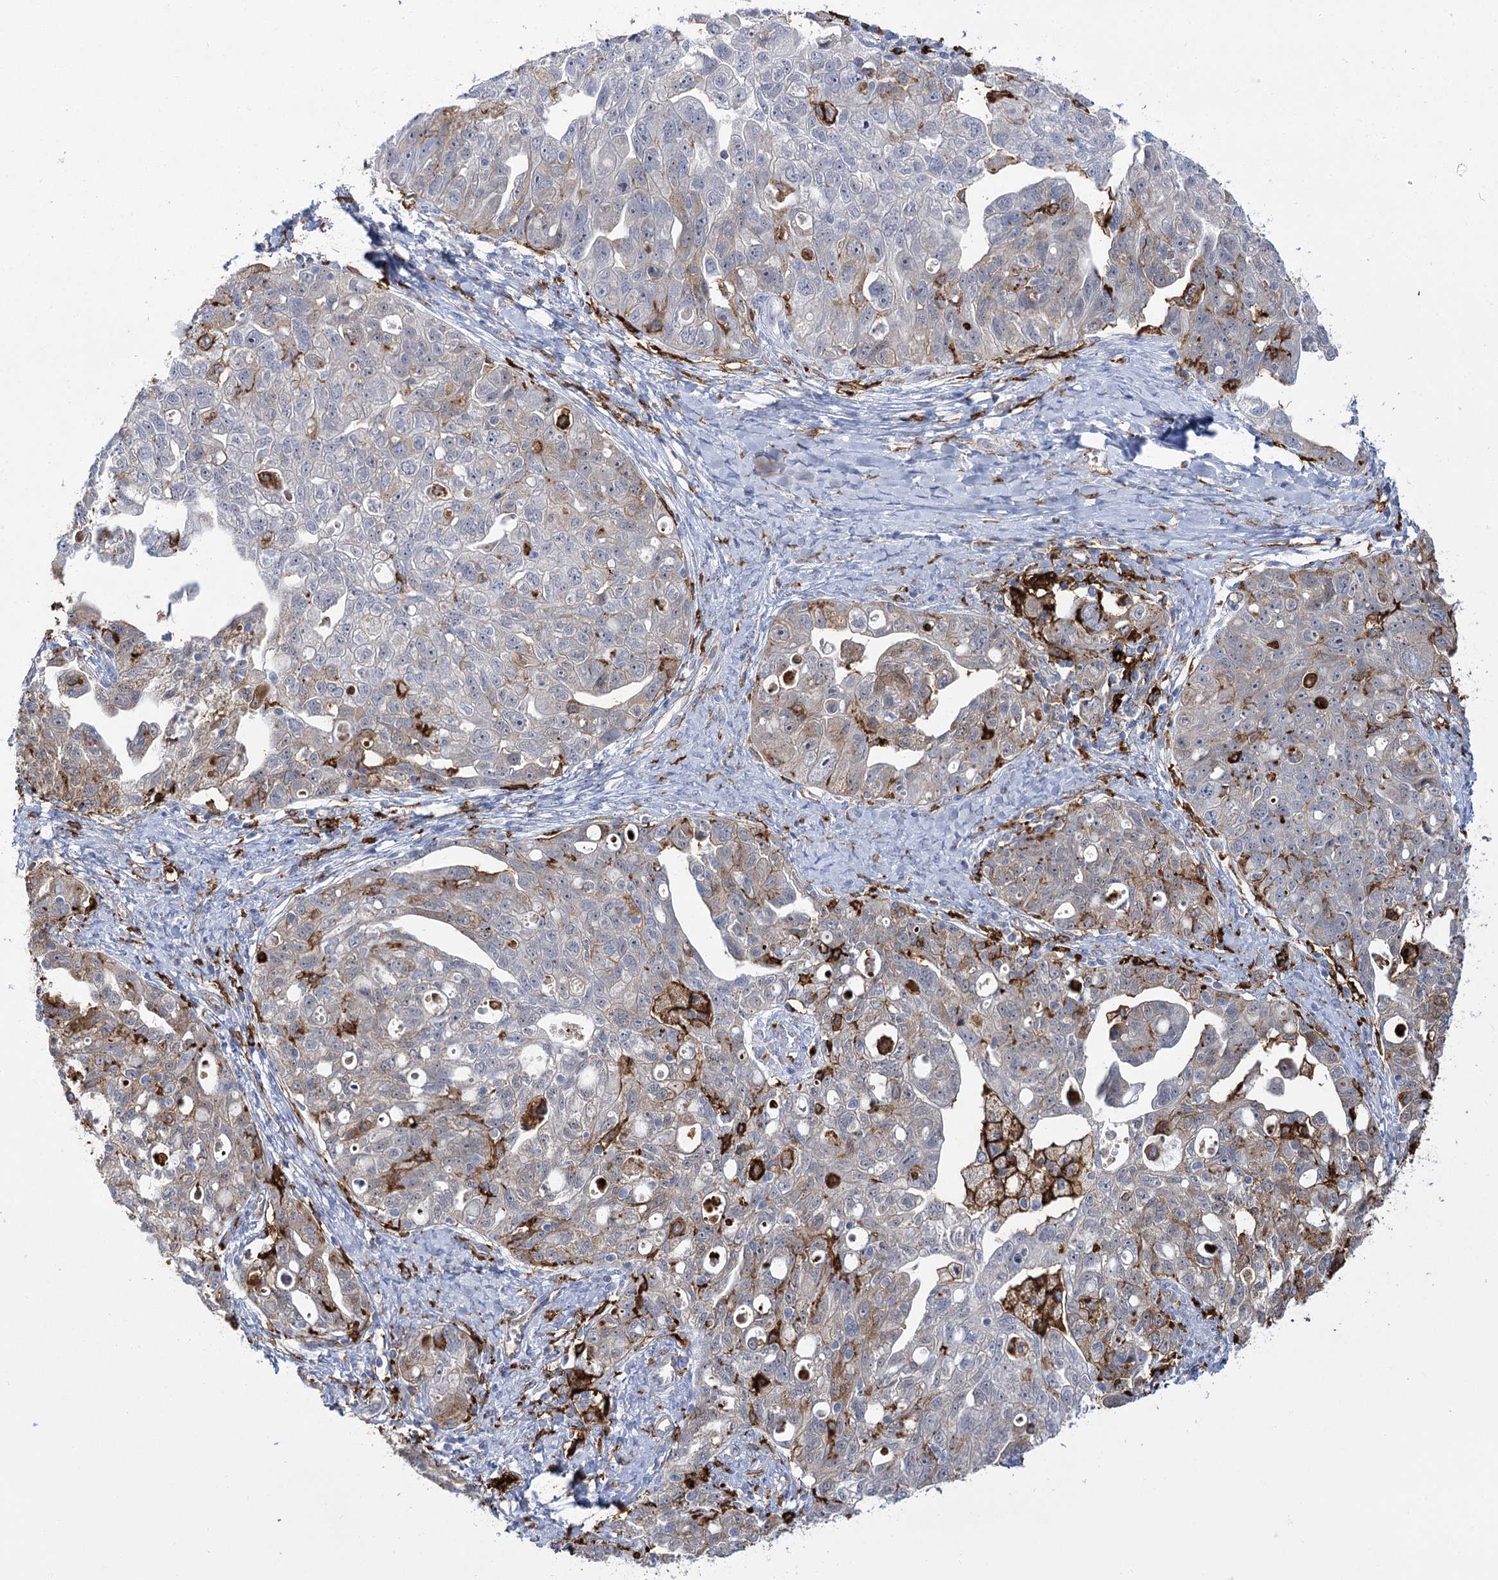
{"staining": {"intensity": "weak", "quantity": "<25%", "location": "cytoplasmic/membranous"}, "tissue": "ovarian cancer", "cell_type": "Tumor cells", "image_type": "cancer", "snomed": [{"axis": "morphology", "description": "Carcinoma, NOS"}, {"axis": "morphology", "description": "Cystadenocarcinoma, serous, NOS"}, {"axis": "topography", "description": "Ovary"}], "caption": "IHC of human ovarian cancer (carcinoma) demonstrates no staining in tumor cells.", "gene": "PIWIL4", "patient": {"sex": "female", "age": 69}}